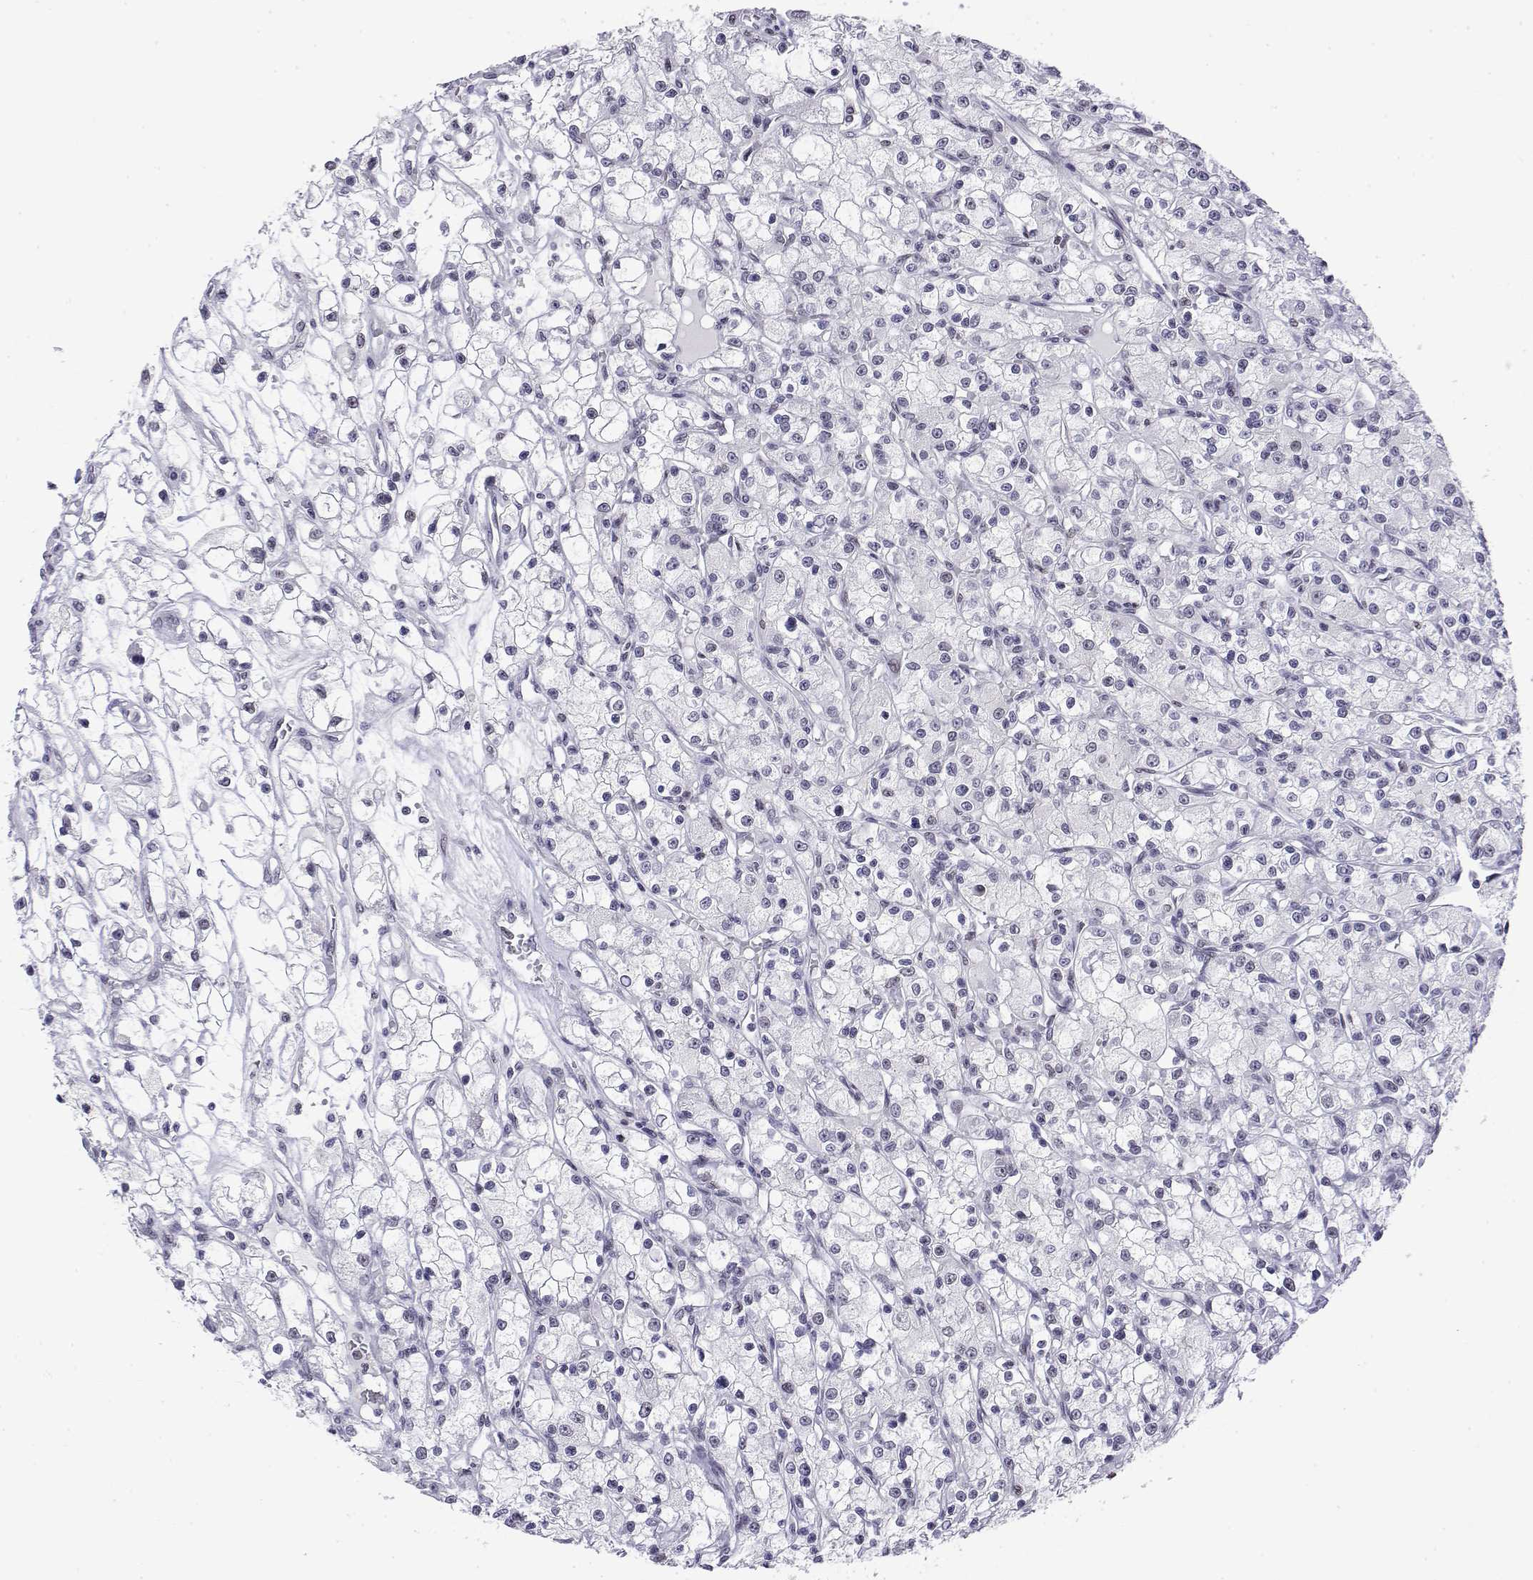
{"staining": {"intensity": "negative", "quantity": "none", "location": "none"}, "tissue": "renal cancer", "cell_type": "Tumor cells", "image_type": "cancer", "snomed": [{"axis": "morphology", "description": "Adenocarcinoma, NOS"}, {"axis": "topography", "description": "Kidney"}], "caption": "Renal cancer stained for a protein using IHC exhibits no positivity tumor cells.", "gene": "POLDIP3", "patient": {"sex": "female", "age": 59}}